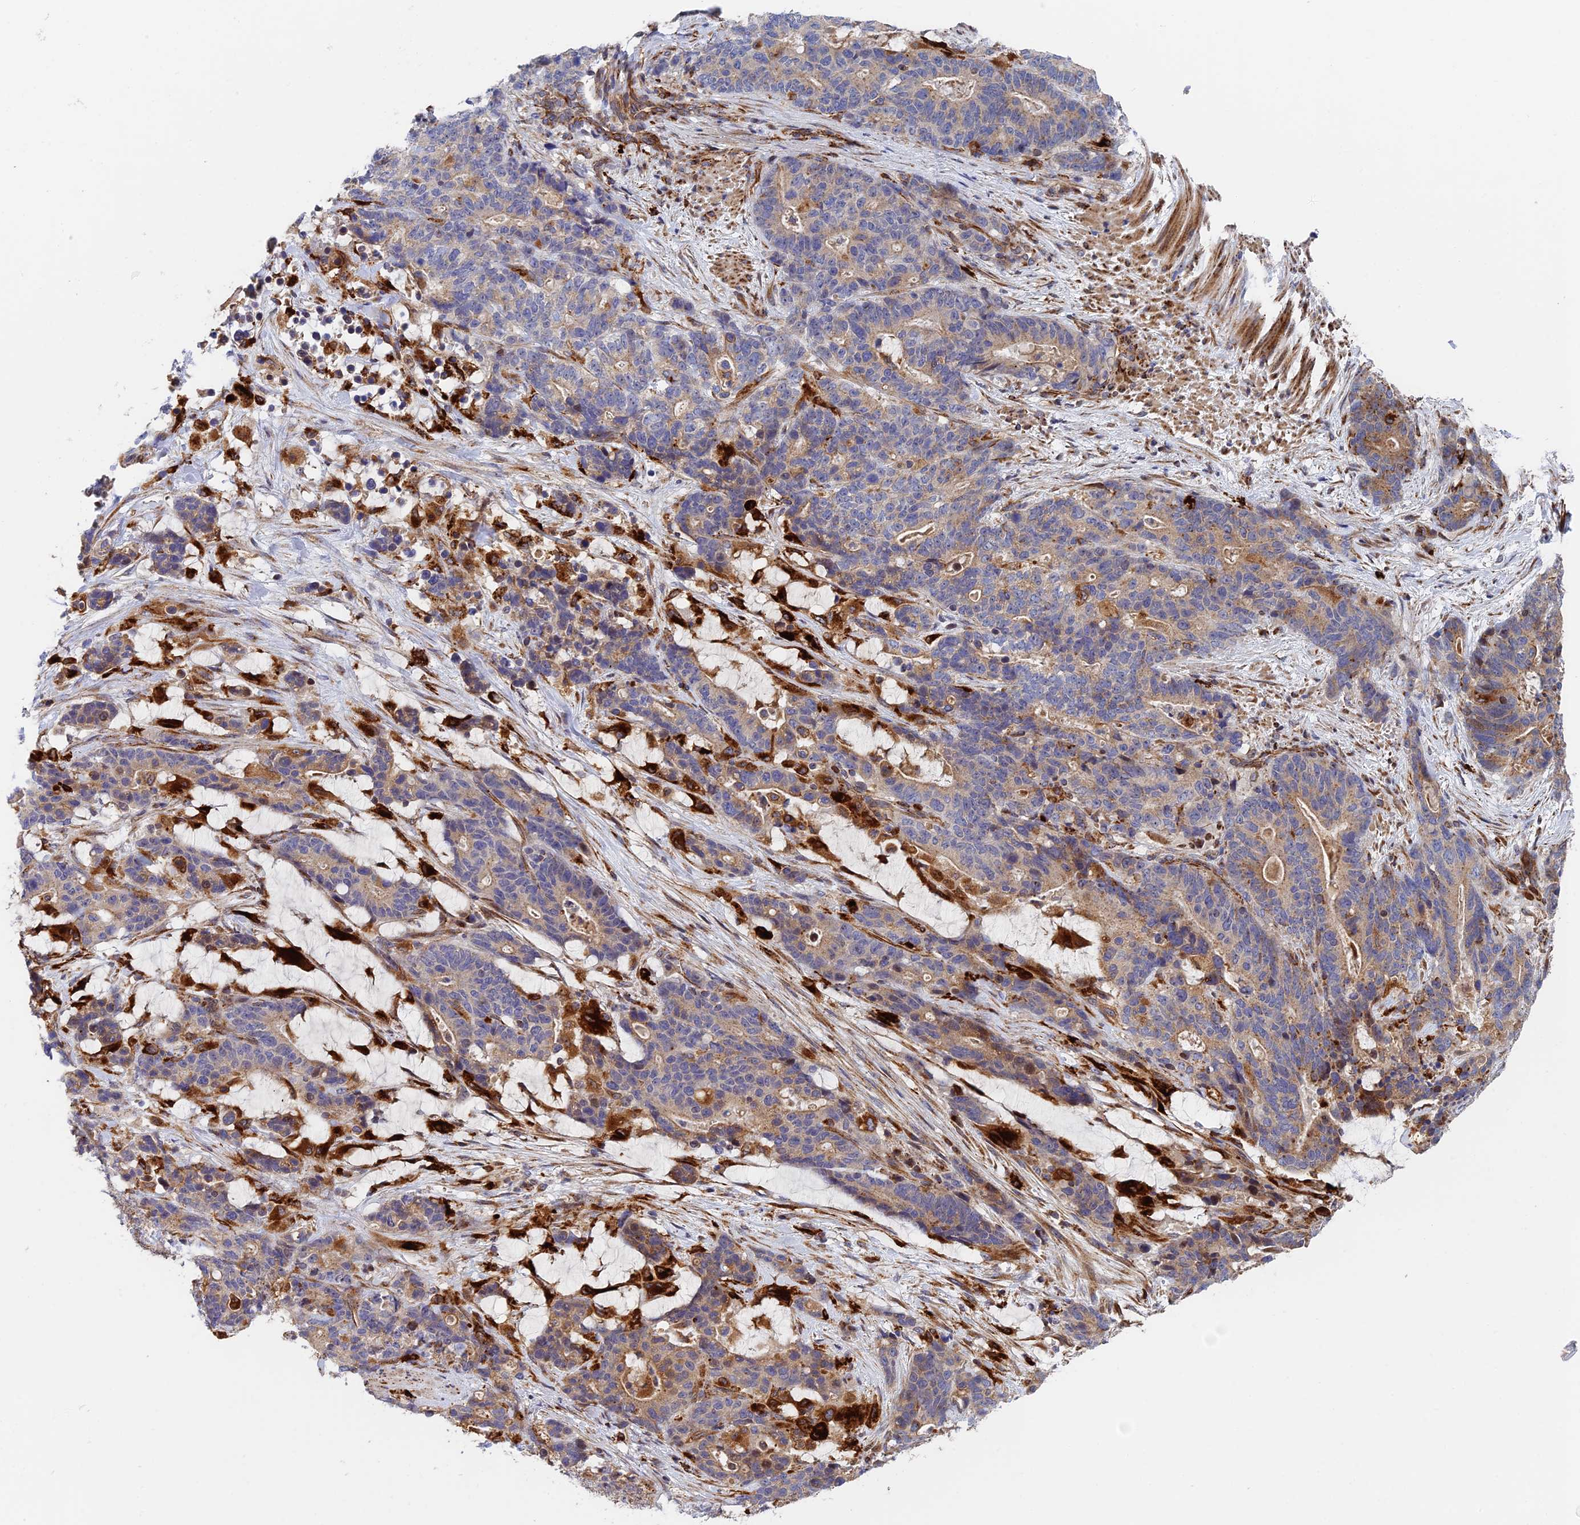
{"staining": {"intensity": "weak", "quantity": "25%-75%", "location": "cytoplasmic/membranous"}, "tissue": "stomach cancer", "cell_type": "Tumor cells", "image_type": "cancer", "snomed": [{"axis": "morphology", "description": "Adenocarcinoma, NOS"}, {"axis": "topography", "description": "Stomach"}], "caption": "A low amount of weak cytoplasmic/membranous positivity is present in approximately 25%-75% of tumor cells in stomach cancer tissue.", "gene": "PPP2R3C", "patient": {"sex": "female", "age": 76}}